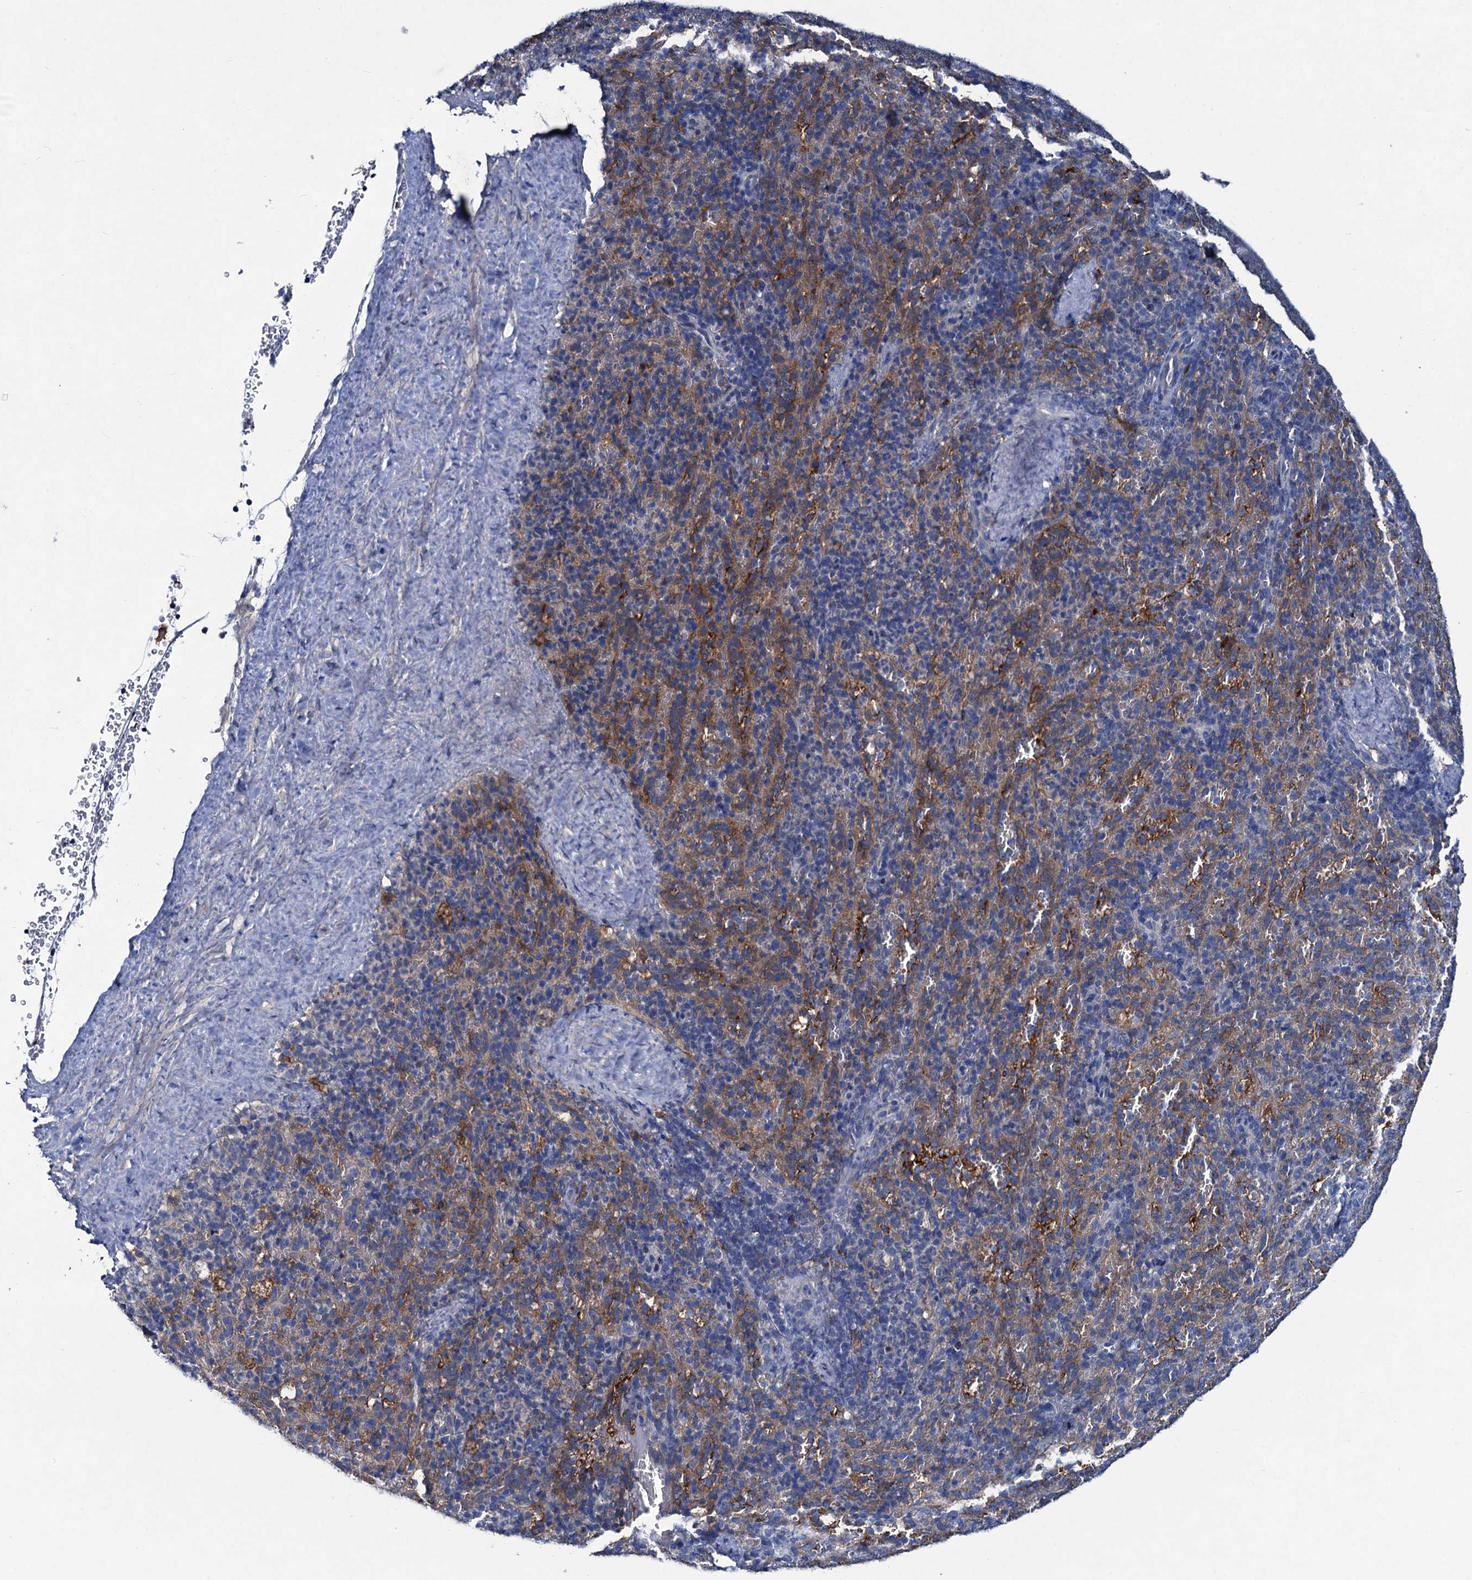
{"staining": {"intensity": "negative", "quantity": "none", "location": "none"}, "tissue": "spleen", "cell_type": "Cells in red pulp", "image_type": "normal", "snomed": [{"axis": "morphology", "description": "Normal tissue, NOS"}, {"axis": "topography", "description": "Spleen"}], "caption": "This is an immunohistochemistry (IHC) micrograph of normal human spleen. There is no positivity in cells in red pulp.", "gene": "RTKN2", "patient": {"sex": "female", "age": 21}}